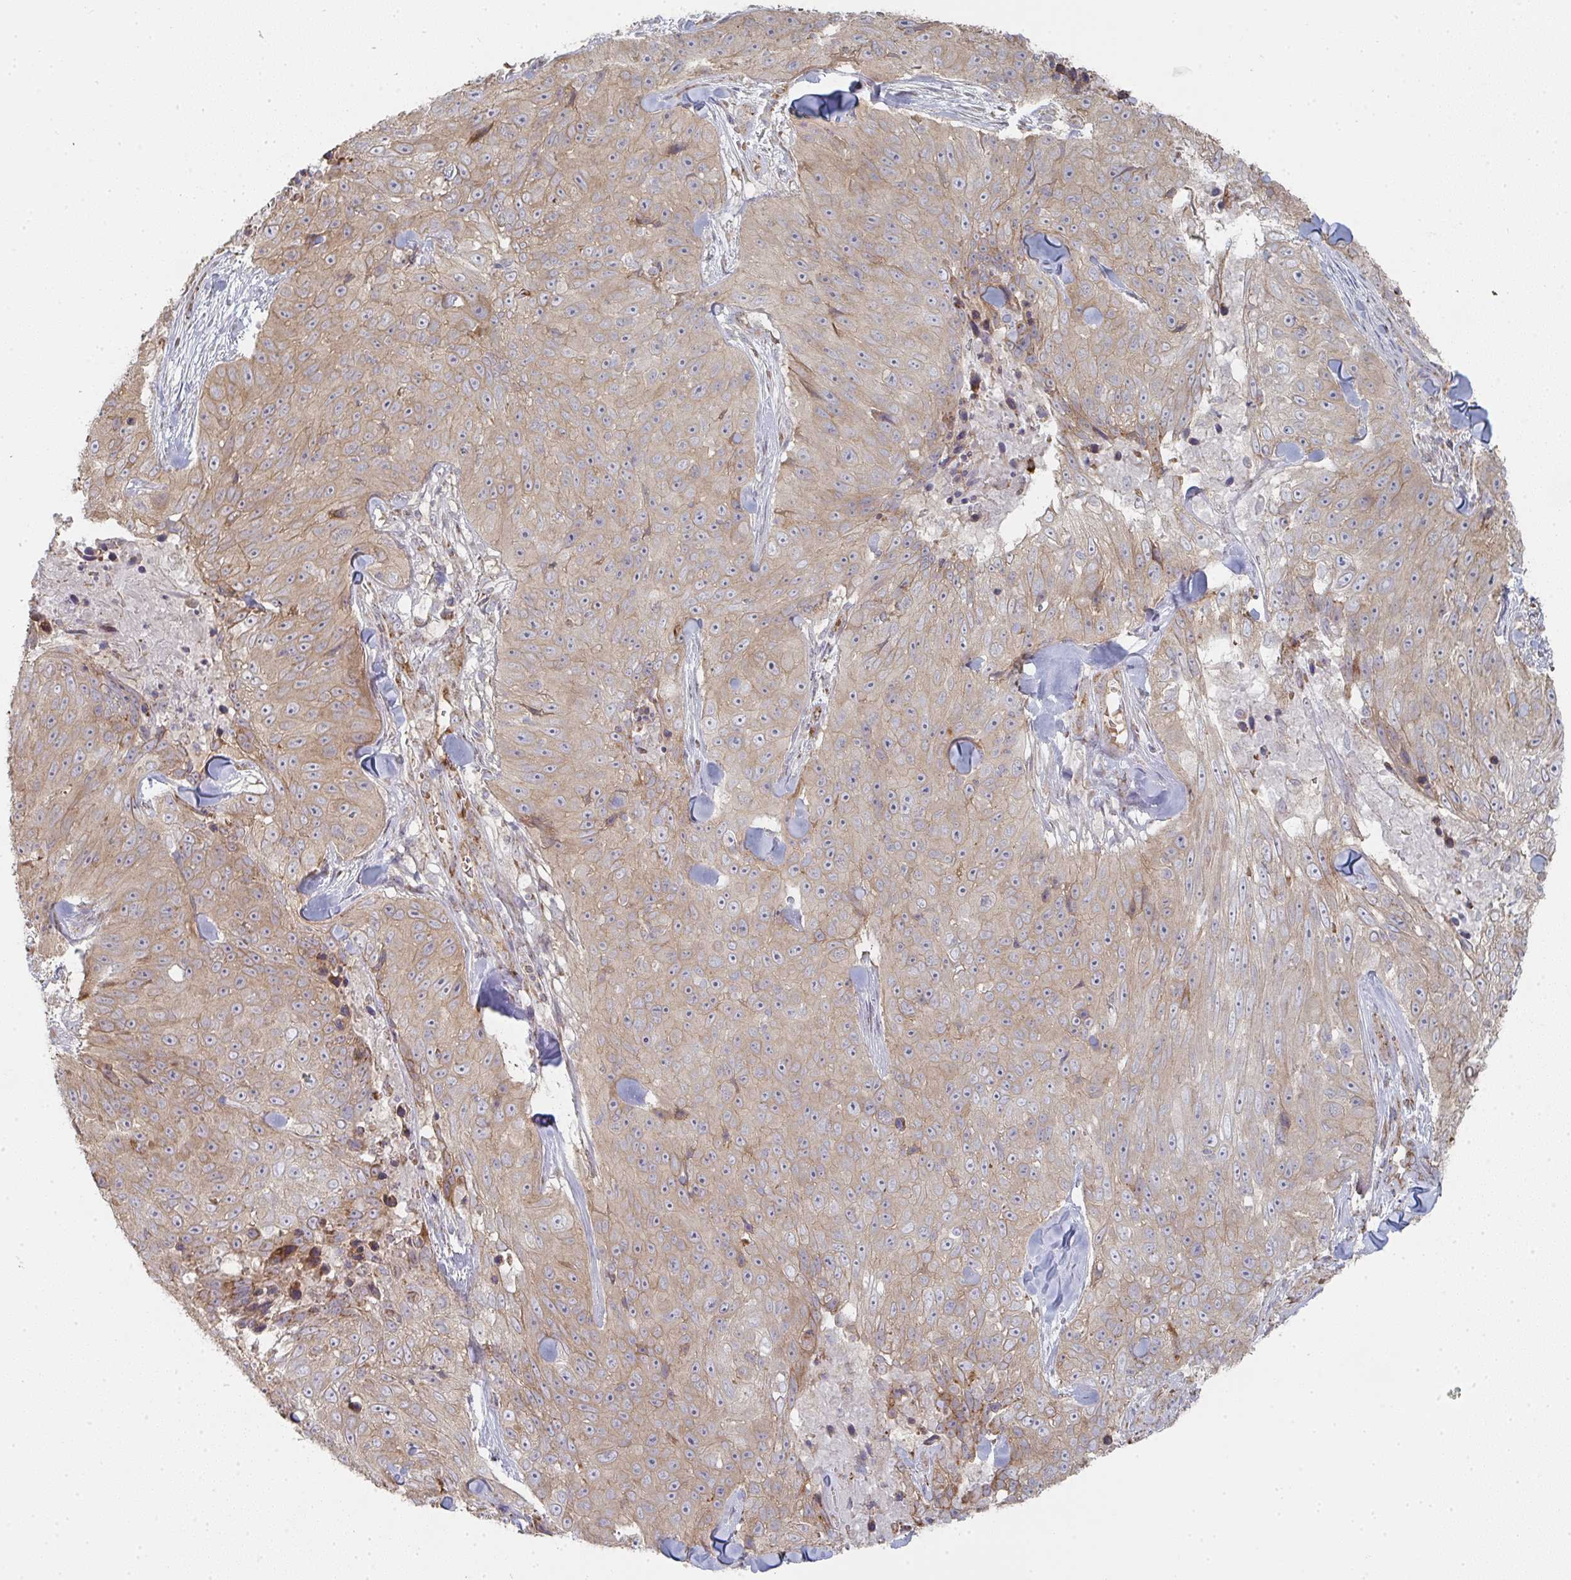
{"staining": {"intensity": "weak", "quantity": "25%-75%", "location": "cytoplasmic/membranous"}, "tissue": "skin cancer", "cell_type": "Tumor cells", "image_type": "cancer", "snomed": [{"axis": "morphology", "description": "Squamous cell carcinoma, NOS"}, {"axis": "topography", "description": "Skin"}], "caption": "IHC histopathology image of neoplastic tissue: skin squamous cell carcinoma stained using IHC reveals low levels of weak protein expression localized specifically in the cytoplasmic/membranous of tumor cells, appearing as a cytoplasmic/membranous brown color.", "gene": "ZNF526", "patient": {"sex": "female", "age": 87}}